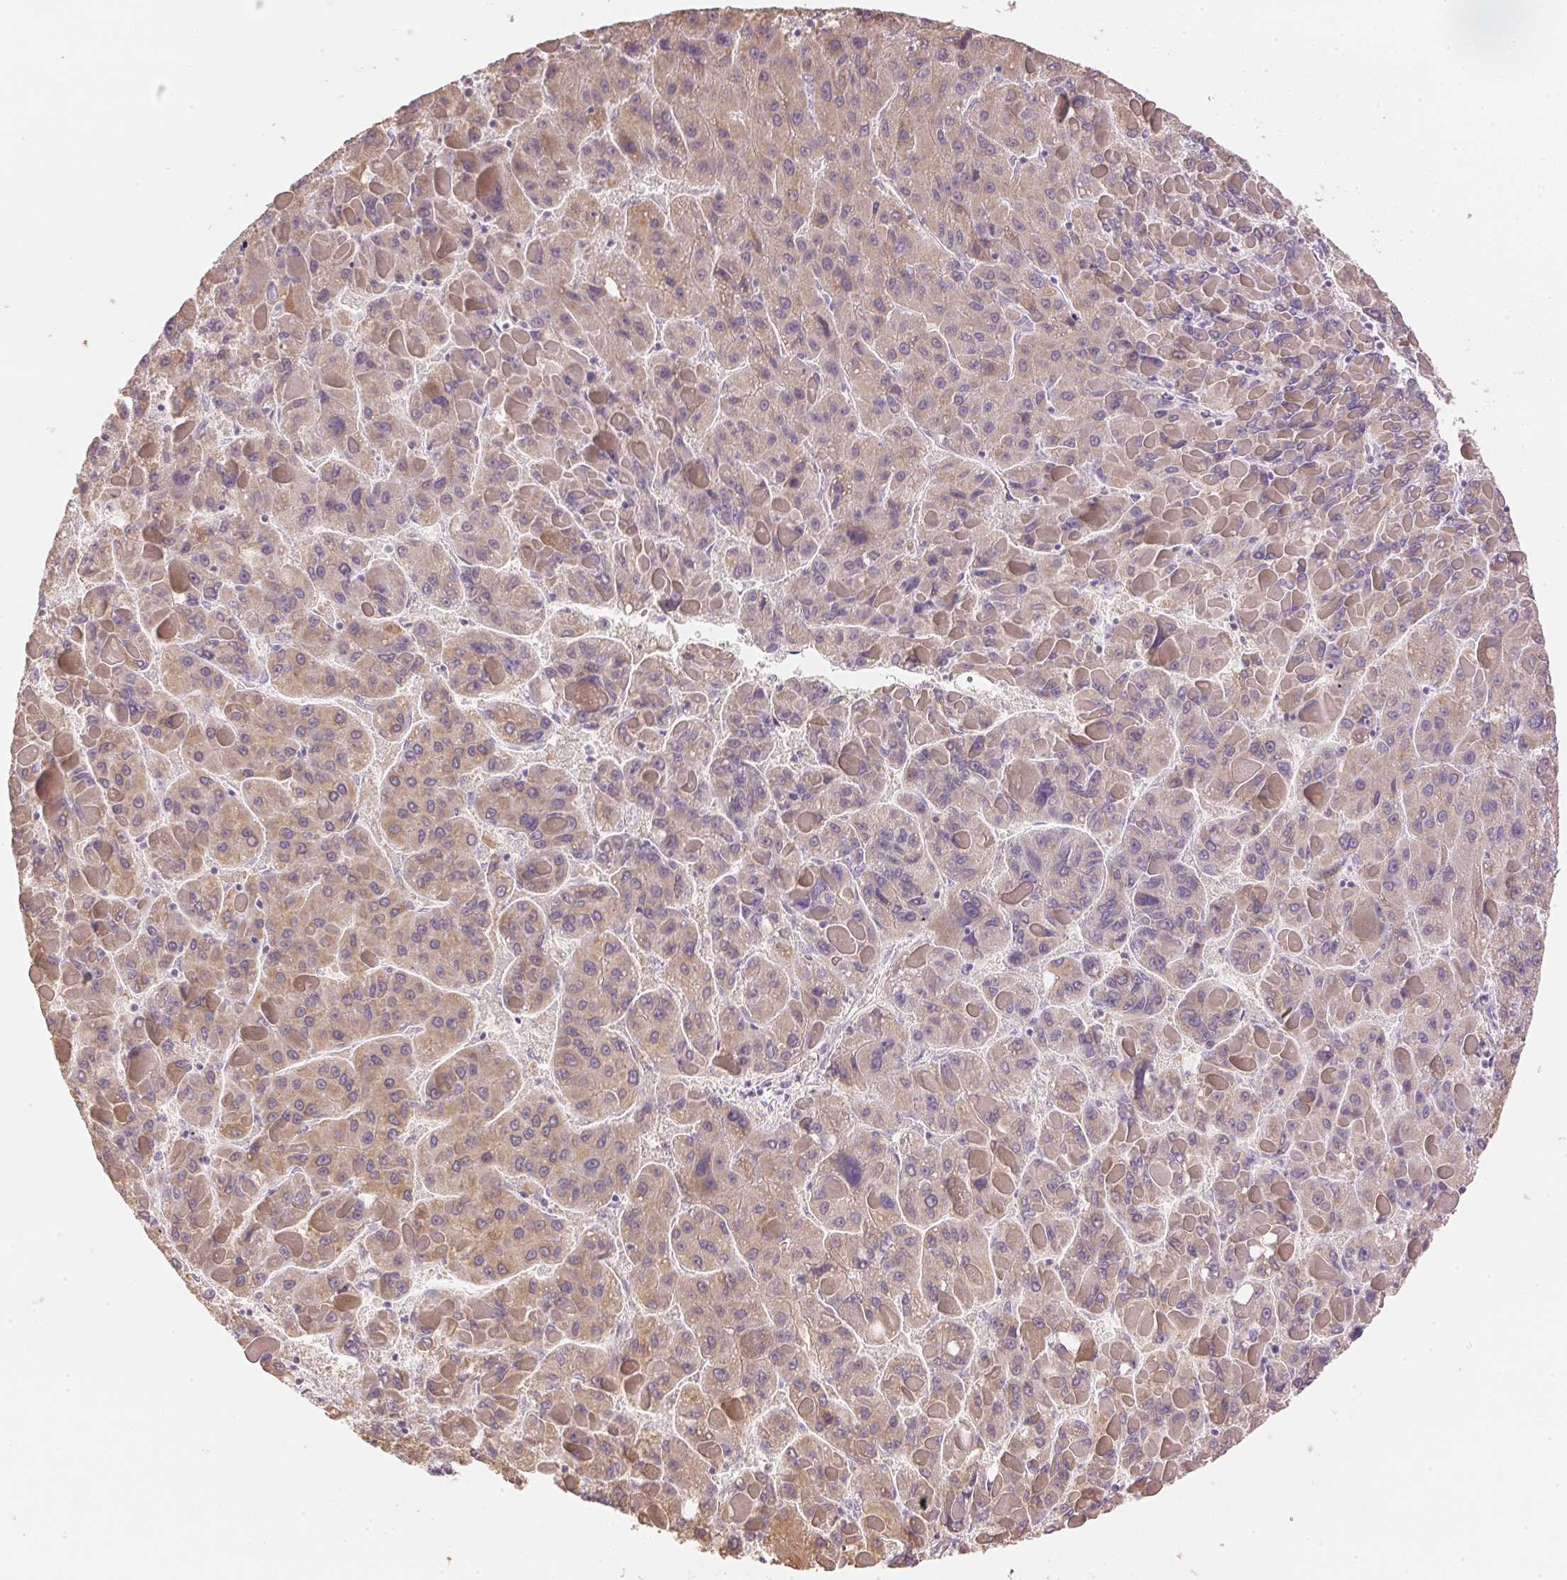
{"staining": {"intensity": "moderate", "quantity": "25%-75%", "location": "cytoplasmic/membranous"}, "tissue": "liver cancer", "cell_type": "Tumor cells", "image_type": "cancer", "snomed": [{"axis": "morphology", "description": "Carcinoma, Hepatocellular, NOS"}, {"axis": "topography", "description": "Liver"}], "caption": "Brown immunohistochemical staining in liver hepatocellular carcinoma demonstrates moderate cytoplasmic/membranous expression in about 25%-75% of tumor cells.", "gene": "DHCR24", "patient": {"sex": "female", "age": 82}}